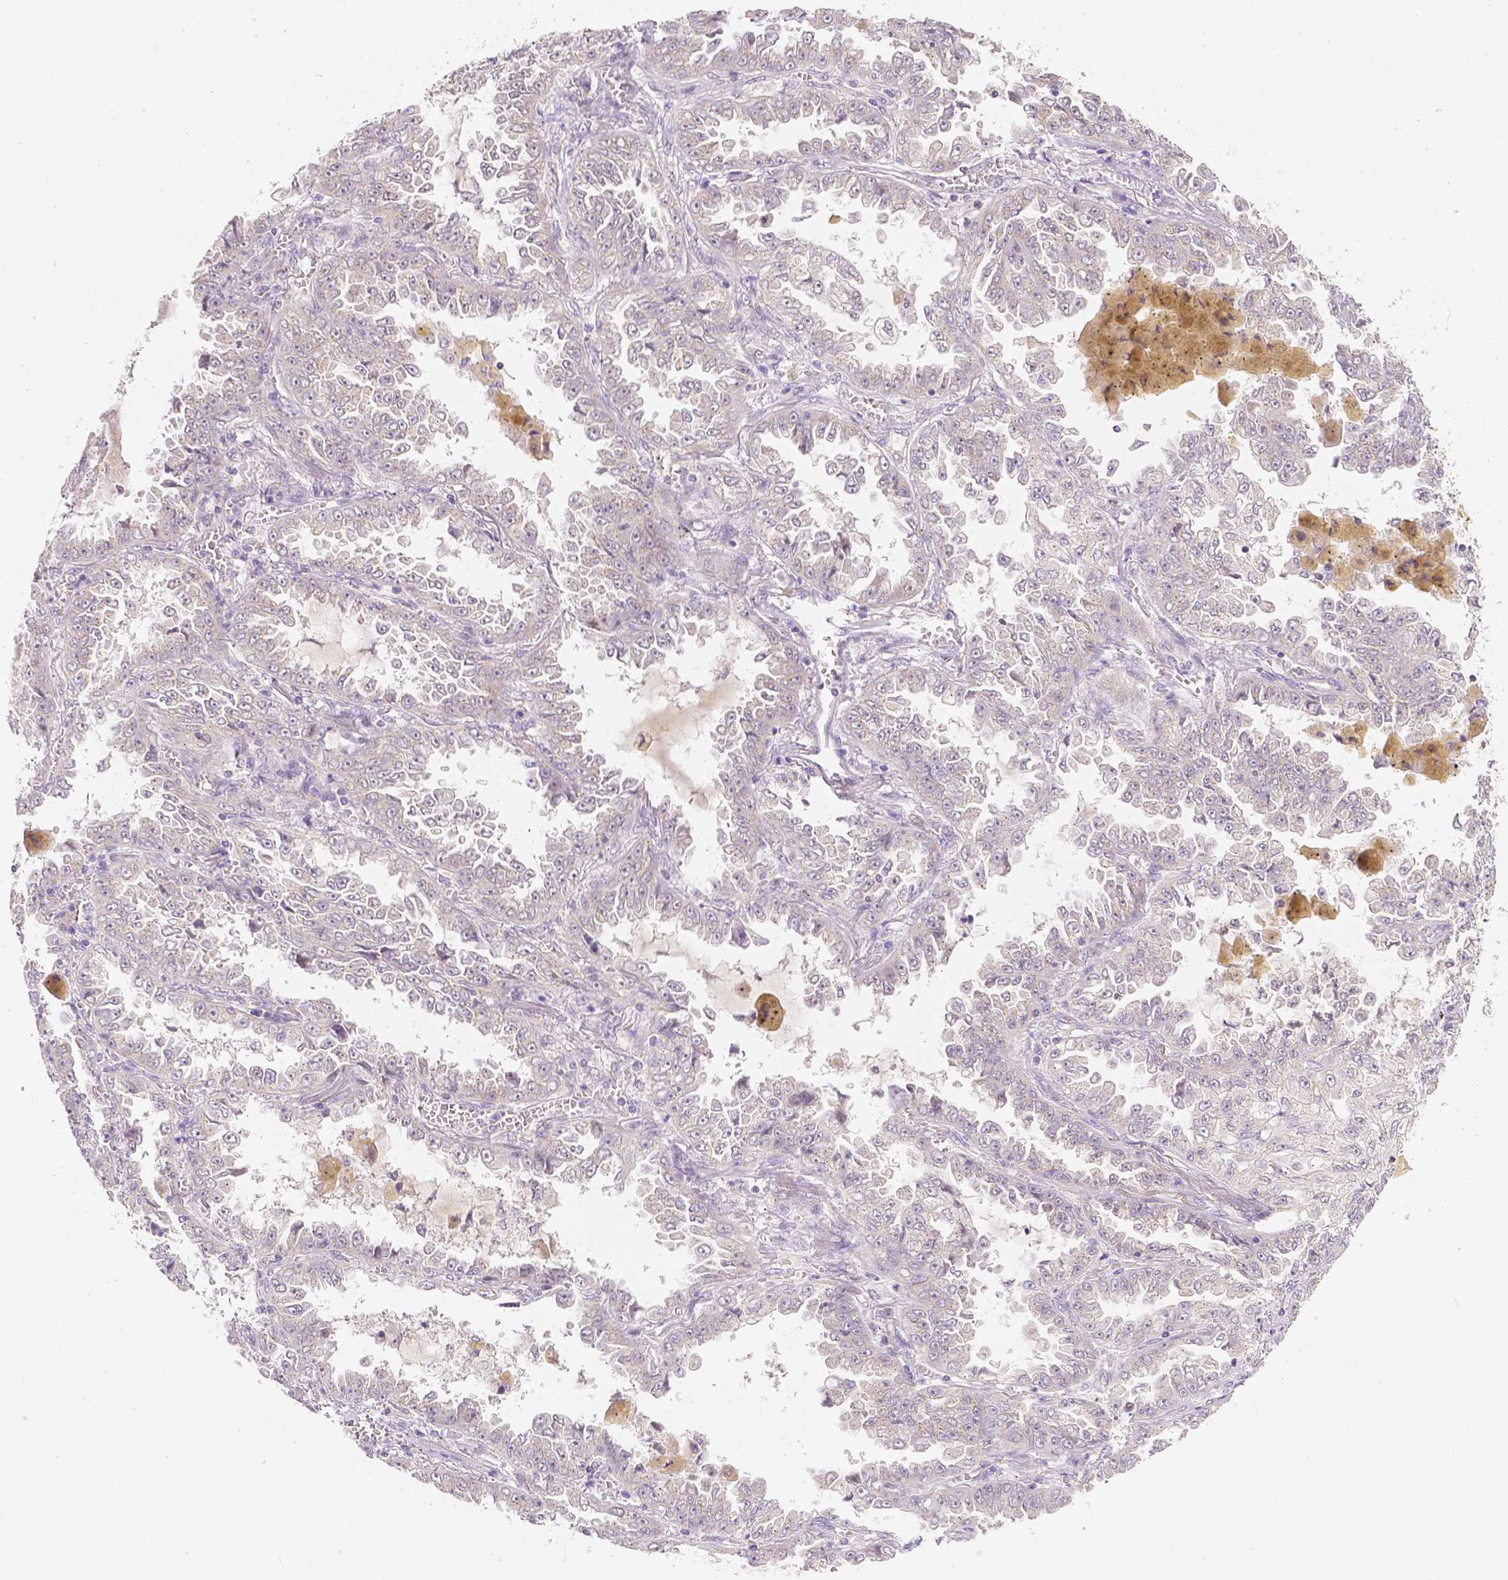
{"staining": {"intensity": "negative", "quantity": "none", "location": "none"}, "tissue": "lung cancer", "cell_type": "Tumor cells", "image_type": "cancer", "snomed": [{"axis": "morphology", "description": "Adenocarcinoma, NOS"}, {"axis": "topography", "description": "Lung"}], "caption": "Tumor cells show no significant protein expression in adenocarcinoma (lung).", "gene": "C10orf67", "patient": {"sex": "female", "age": 52}}